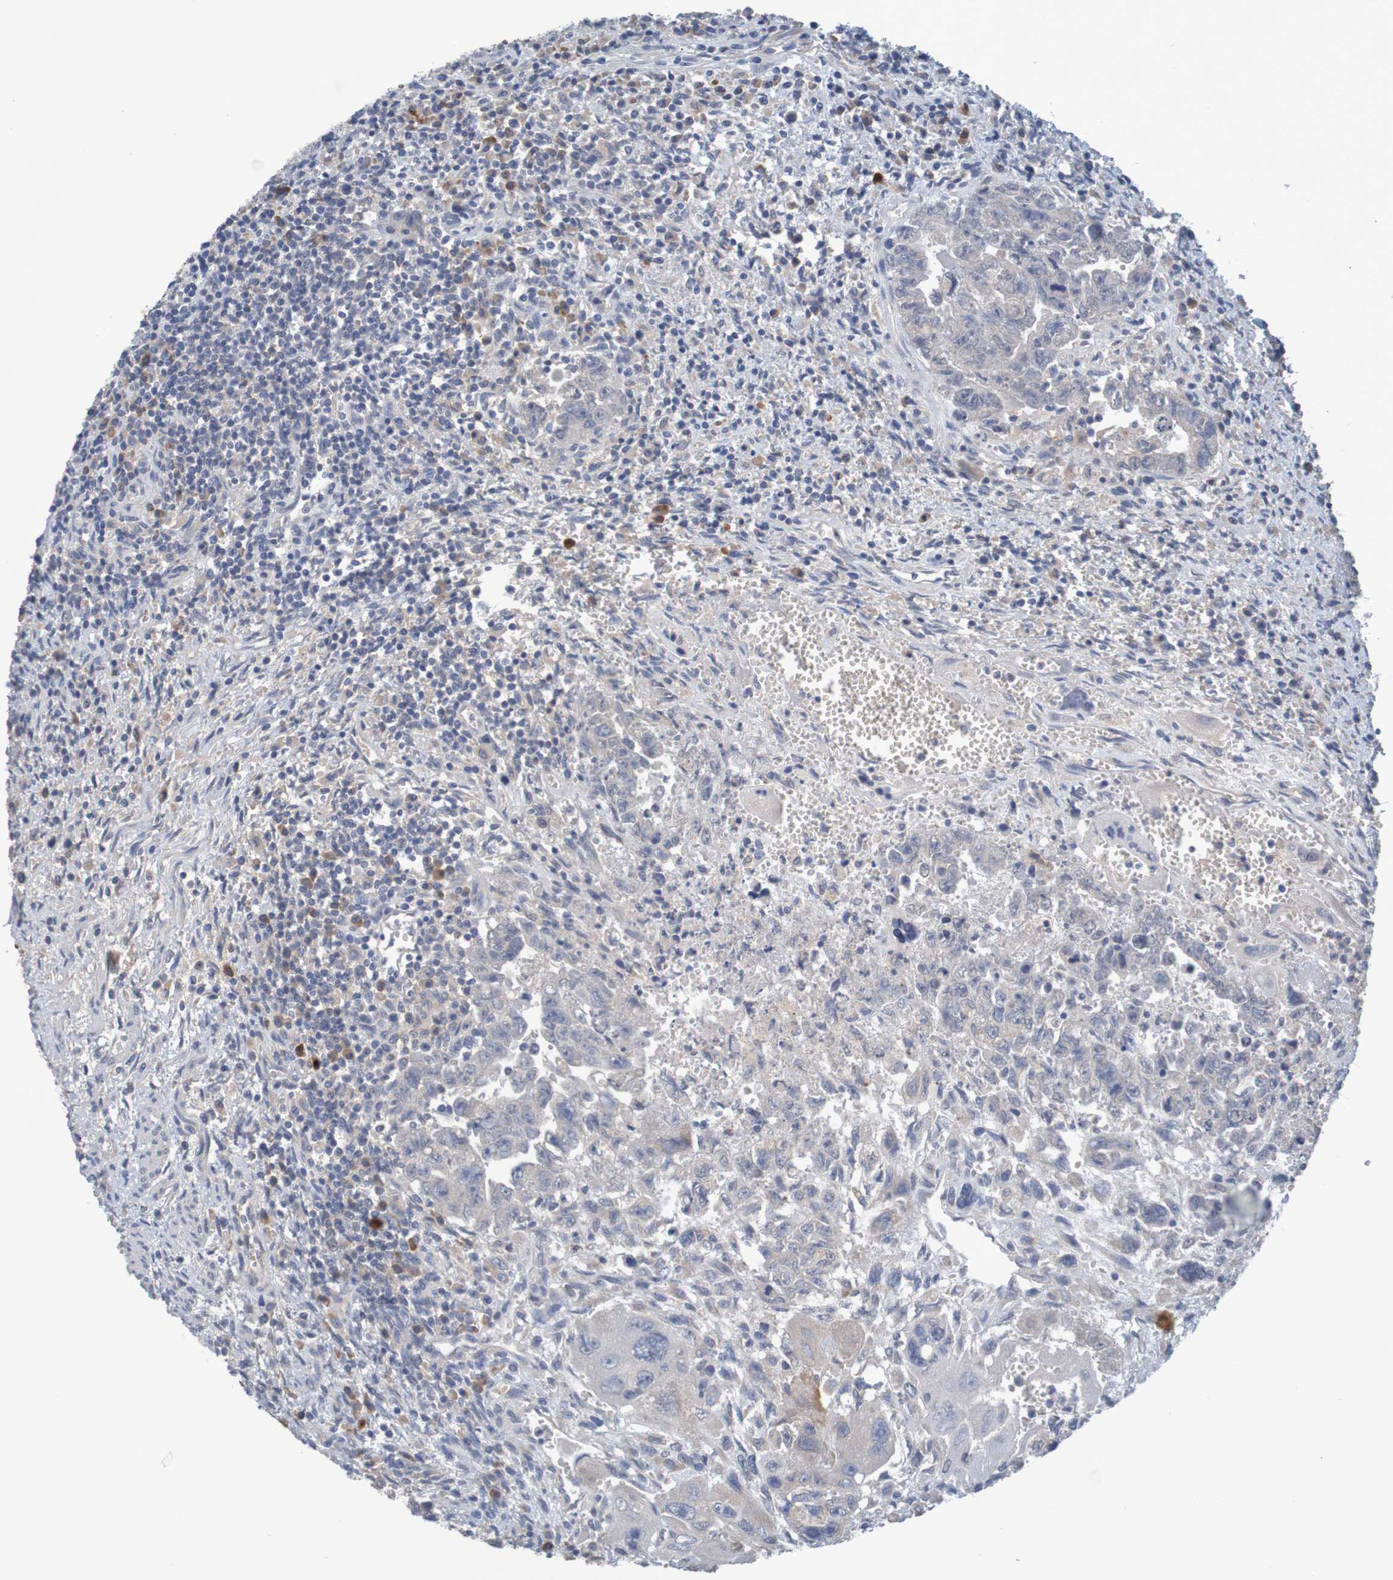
{"staining": {"intensity": "negative", "quantity": "none", "location": "none"}, "tissue": "testis cancer", "cell_type": "Tumor cells", "image_type": "cancer", "snomed": [{"axis": "morphology", "description": "Carcinoma, Embryonal, NOS"}, {"axis": "topography", "description": "Testis"}], "caption": "Protein analysis of testis cancer (embryonal carcinoma) reveals no significant staining in tumor cells.", "gene": "LTA", "patient": {"sex": "male", "age": 28}}